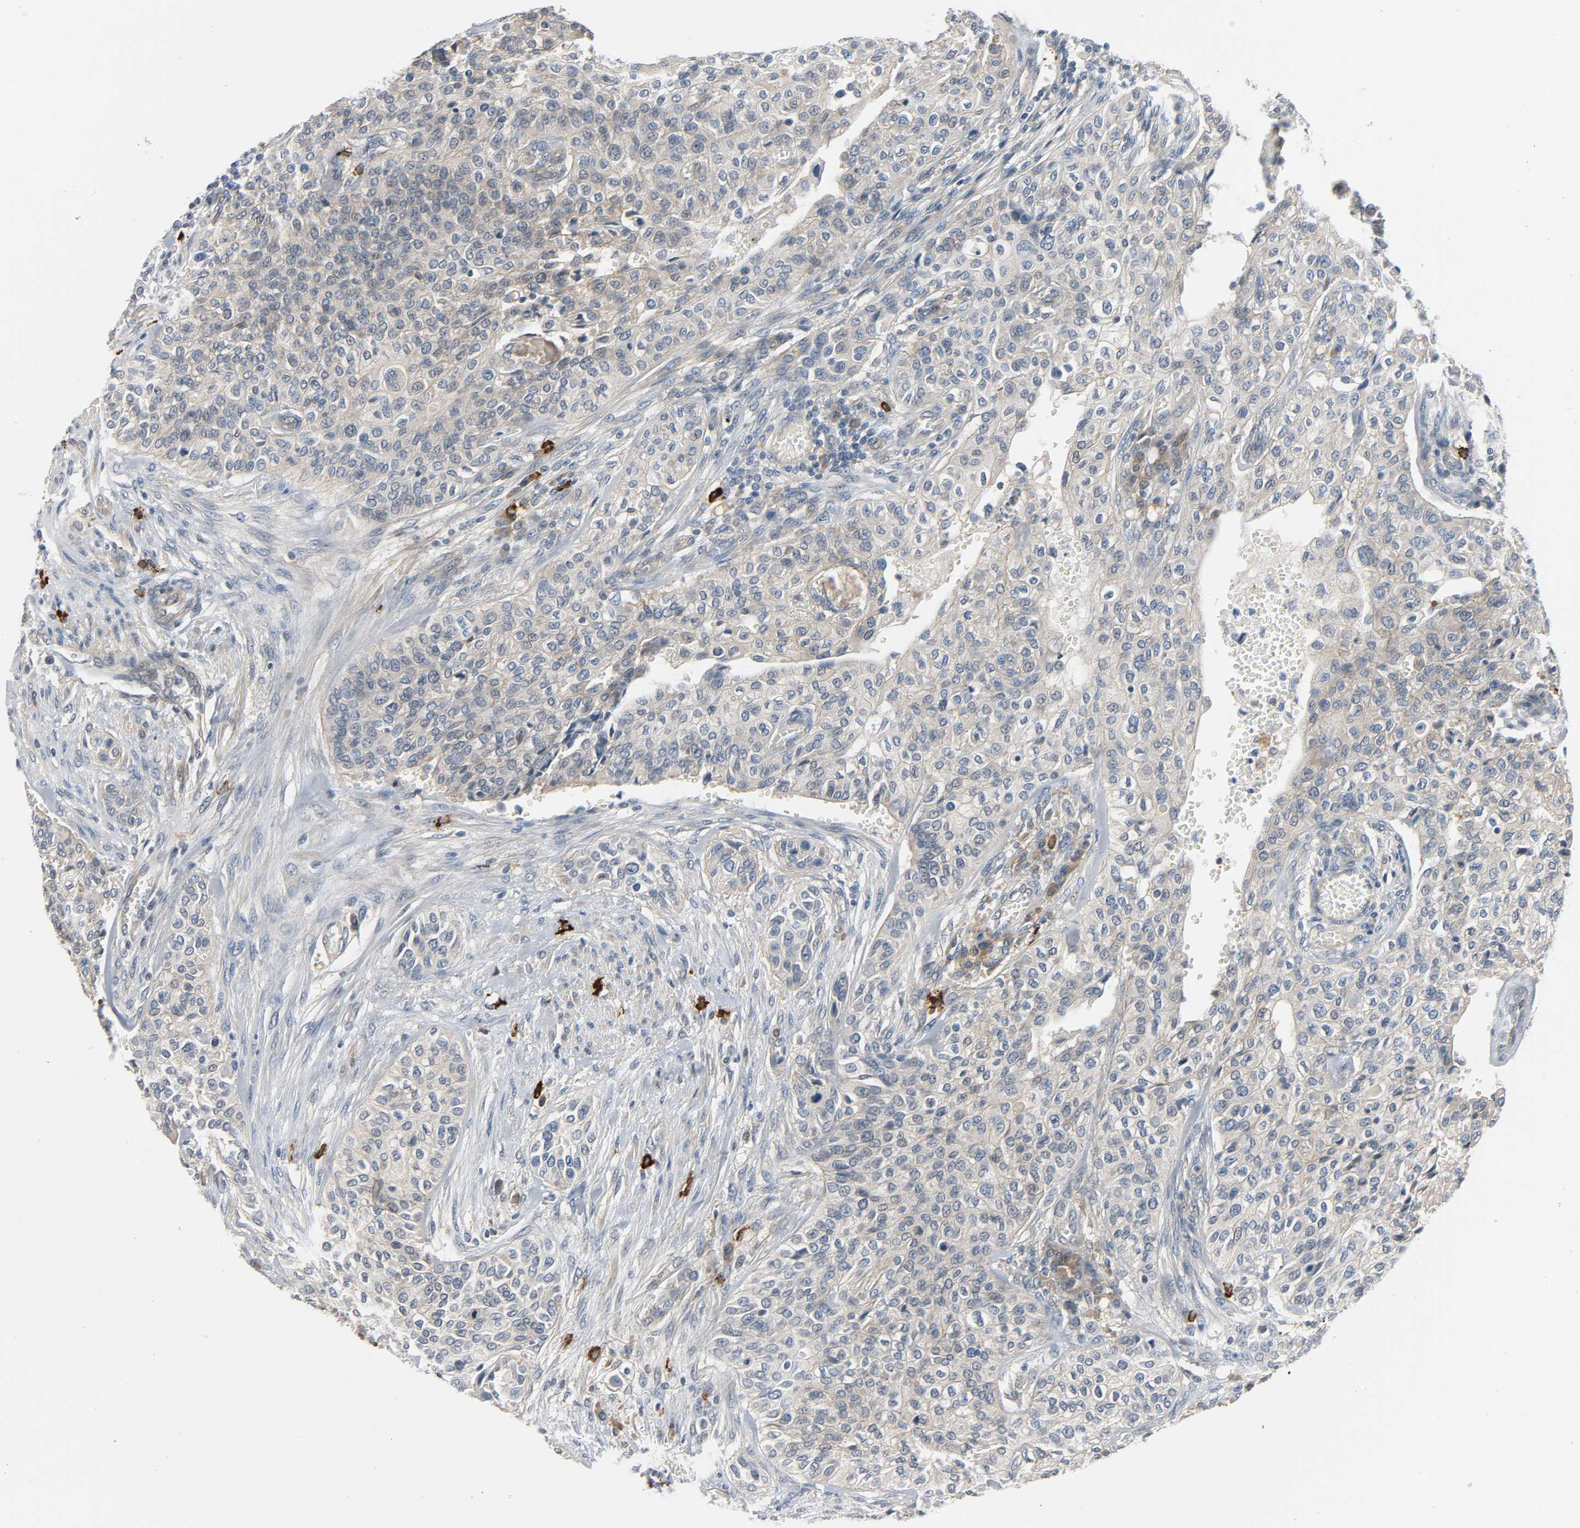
{"staining": {"intensity": "weak", "quantity": ">75%", "location": "cytoplasmic/membranous"}, "tissue": "urothelial cancer", "cell_type": "Tumor cells", "image_type": "cancer", "snomed": [{"axis": "morphology", "description": "Urothelial carcinoma, High grade"}, {"axis": "topography", "description": "Urinary bladder"}], "caption": "Immunohistochemistry of urothelial cancer displays low levels of weak cytoplasmic/membranous expression in approximately >75% of tumor cells. Immunohistochemistry stains the protein of interest in brown and the nuclei are stained blue.", "gene": "LIMCH1", "patient": {"sex": "male", "age": 74}}